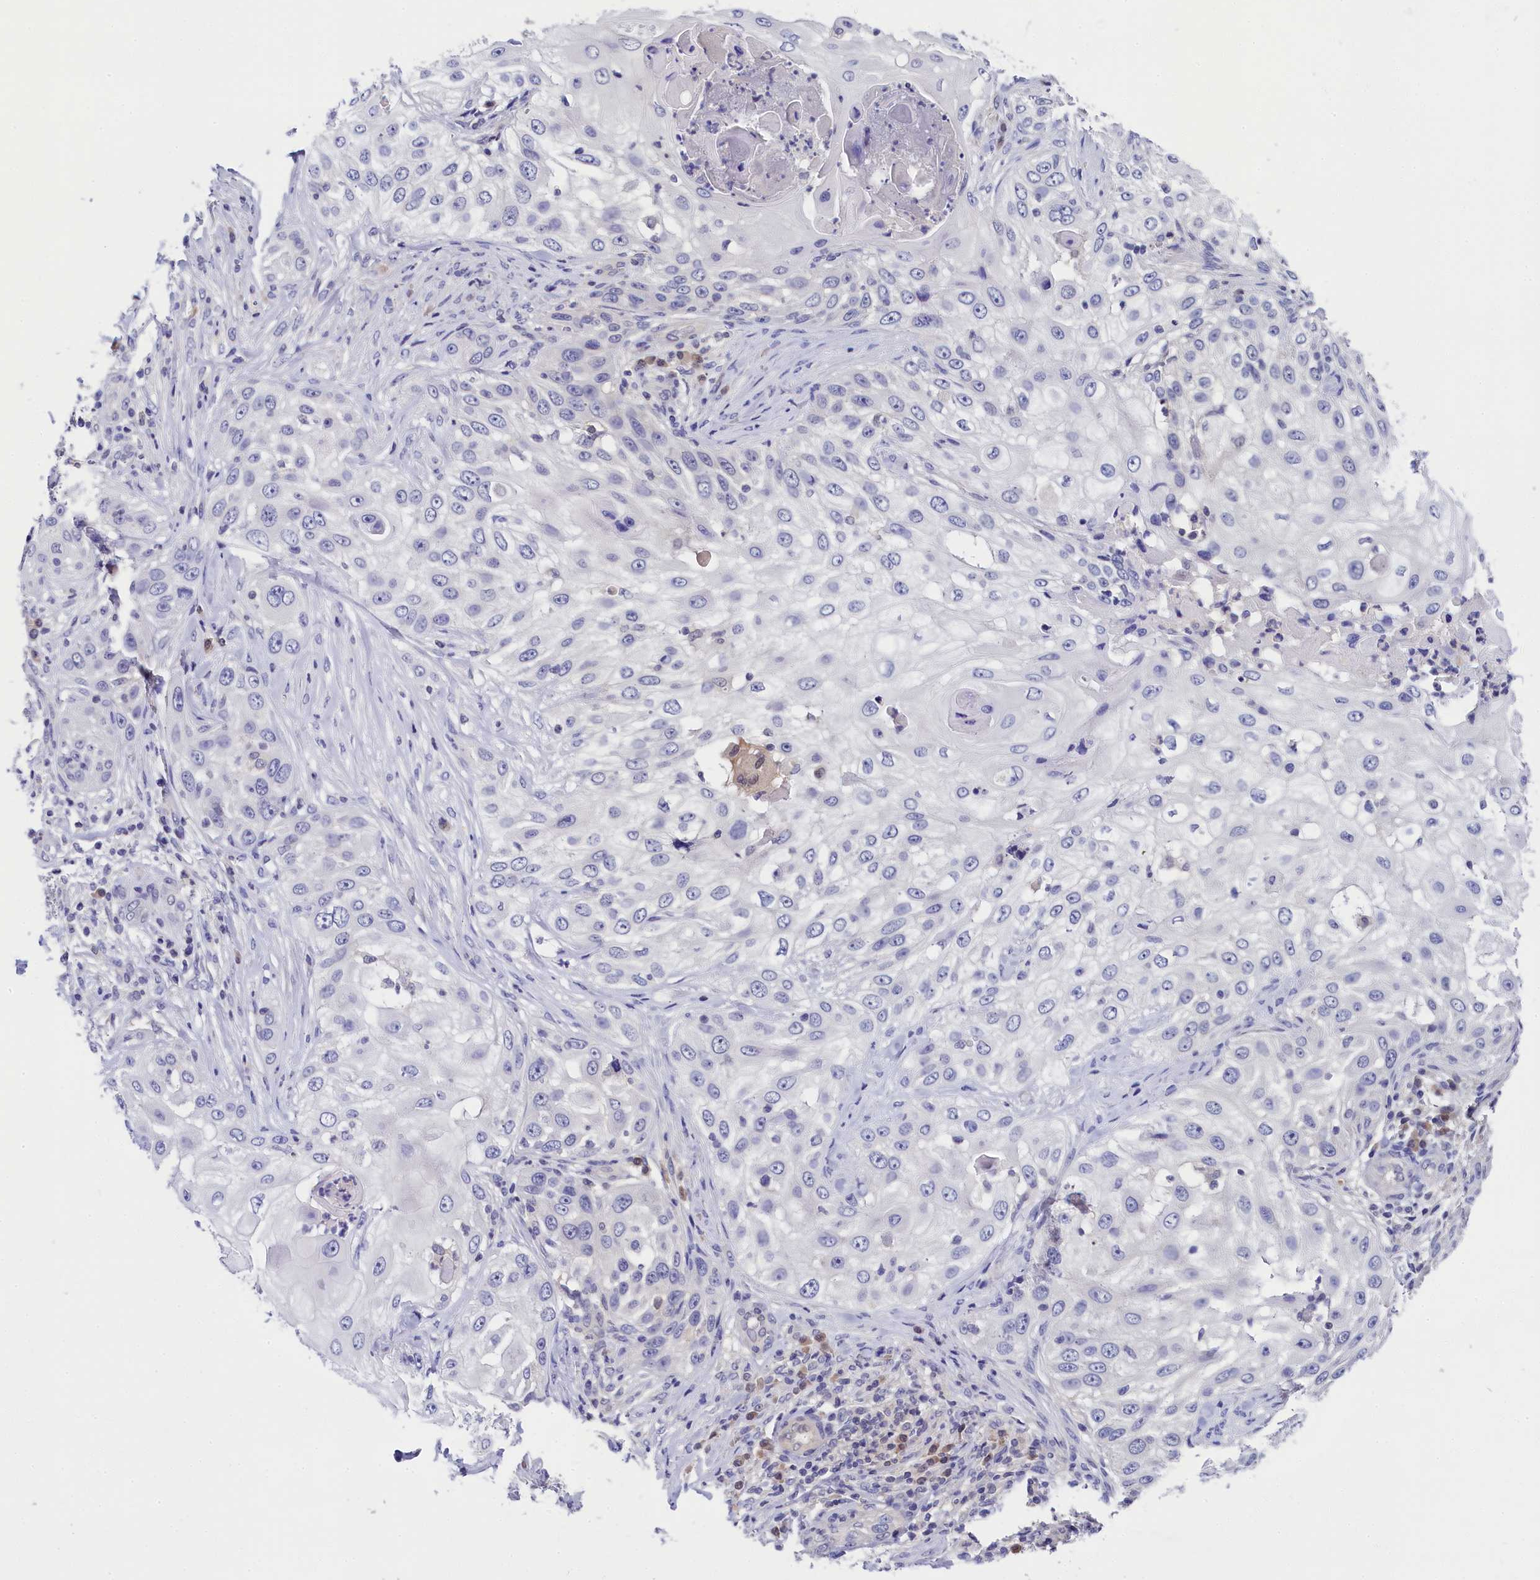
{"staining": {"intensity": "negative", "quantity": "none", "location": "none"}, "tissue": "skin cancer", "cell_type": "Tumor cells", "image_type": "cancer", "snomed": [{"axis": "morphology", "description": "Squamous cell carcinoma, NOS"}, {"axis": "topography", "description": "Skin"}], "caption": "Photomicrograph shows no significant protein staining in tumor cells of skin squamous cell carcinoma. Nuclei are stained in blue.", "gene": "C11orf54", "patient": {"sex": "female", "age": 44}}